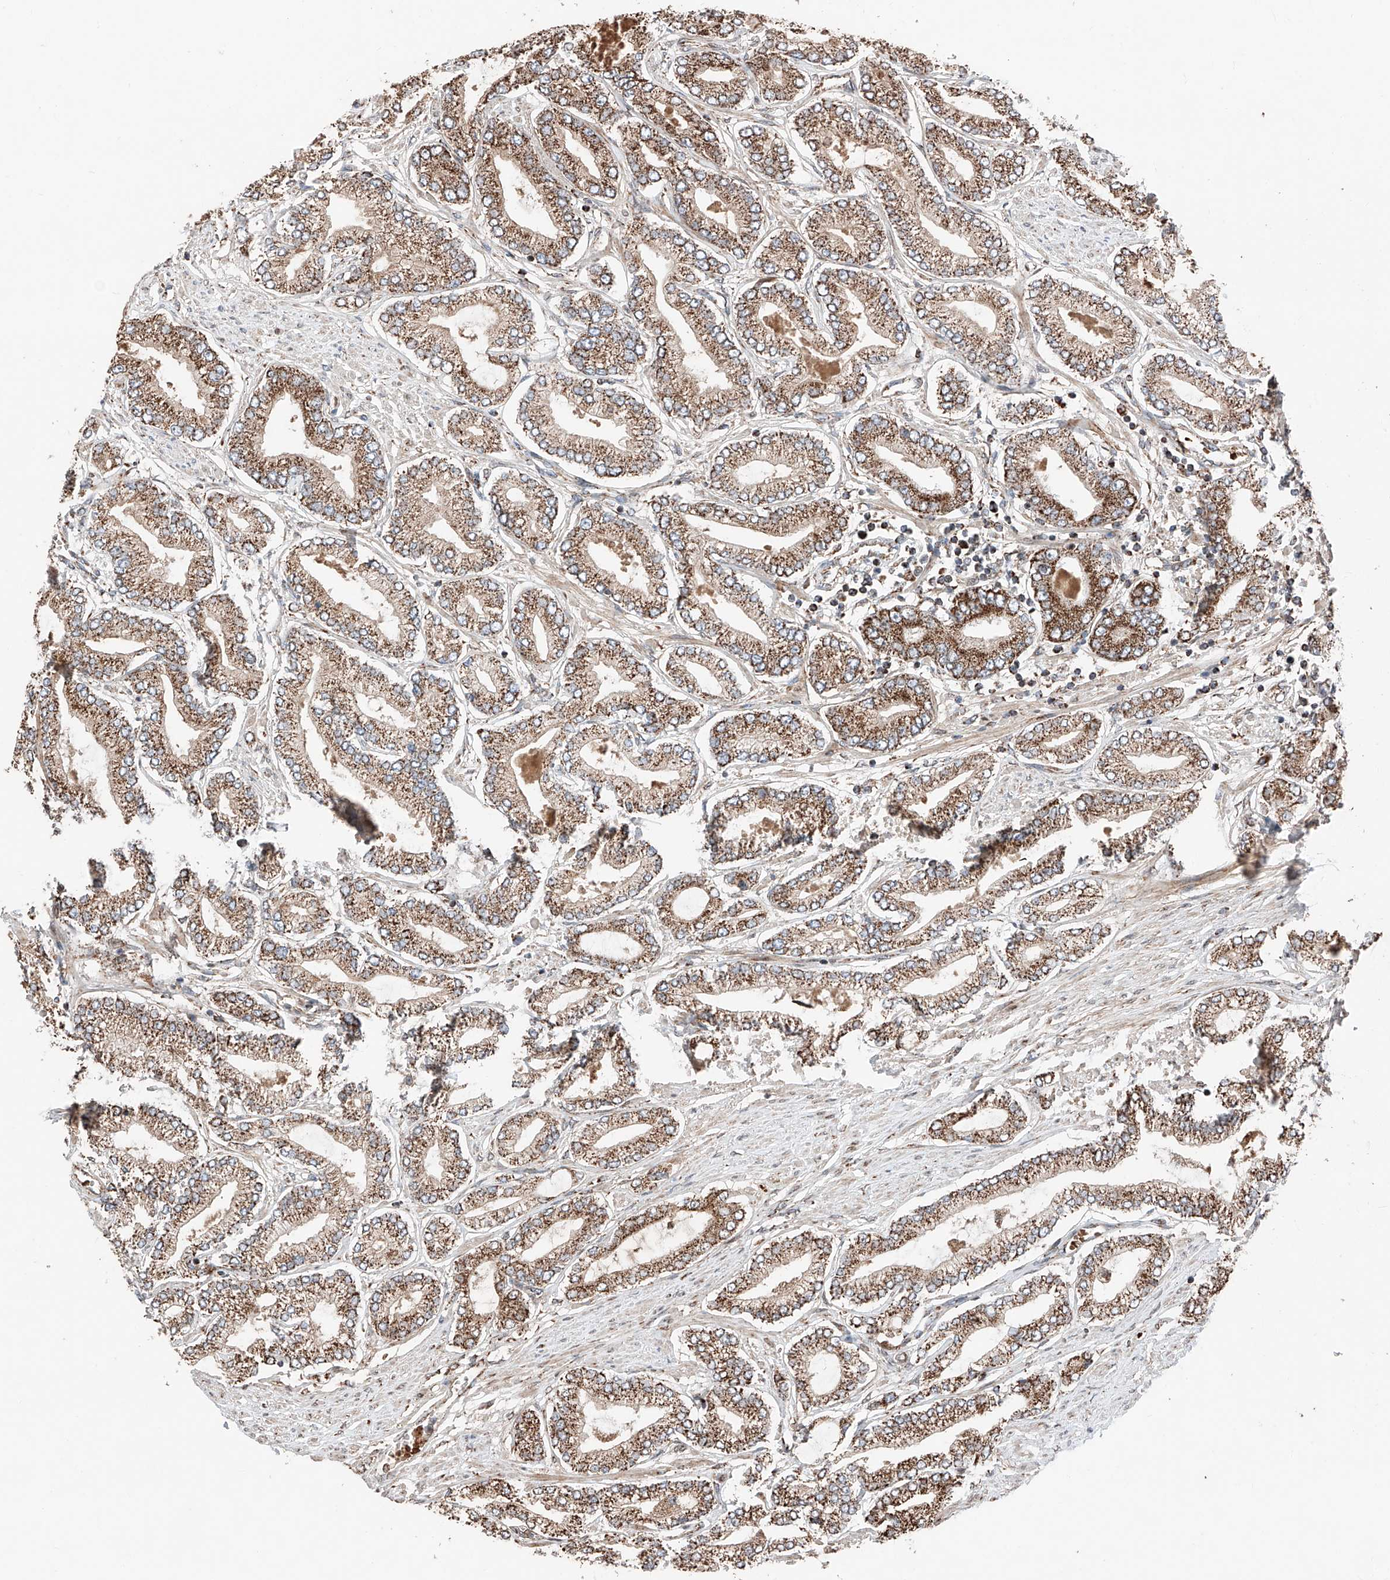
{"staining": {"intensity": "moderate", "quantity": ">75%", "location": "cytoplasmic/membranous"}, "tissue": "prostate cancer", "cell_type": "Tumor cells", "image_type": "cancer", "snomed": [{"axis": "morphology", "description": "Adenocarcinoma, Low grade"}, {"axis": "topography", "description": "Prostate"}], "caption": "This is a histology image of immunohistochemistry (IHC) staining of prostate cancer, which shows moderate positivity in the cytoplasmic/membranous of tumor cells.", "gene": "ZSCAN29", "patient": {"sex": "male", "age": 63}}